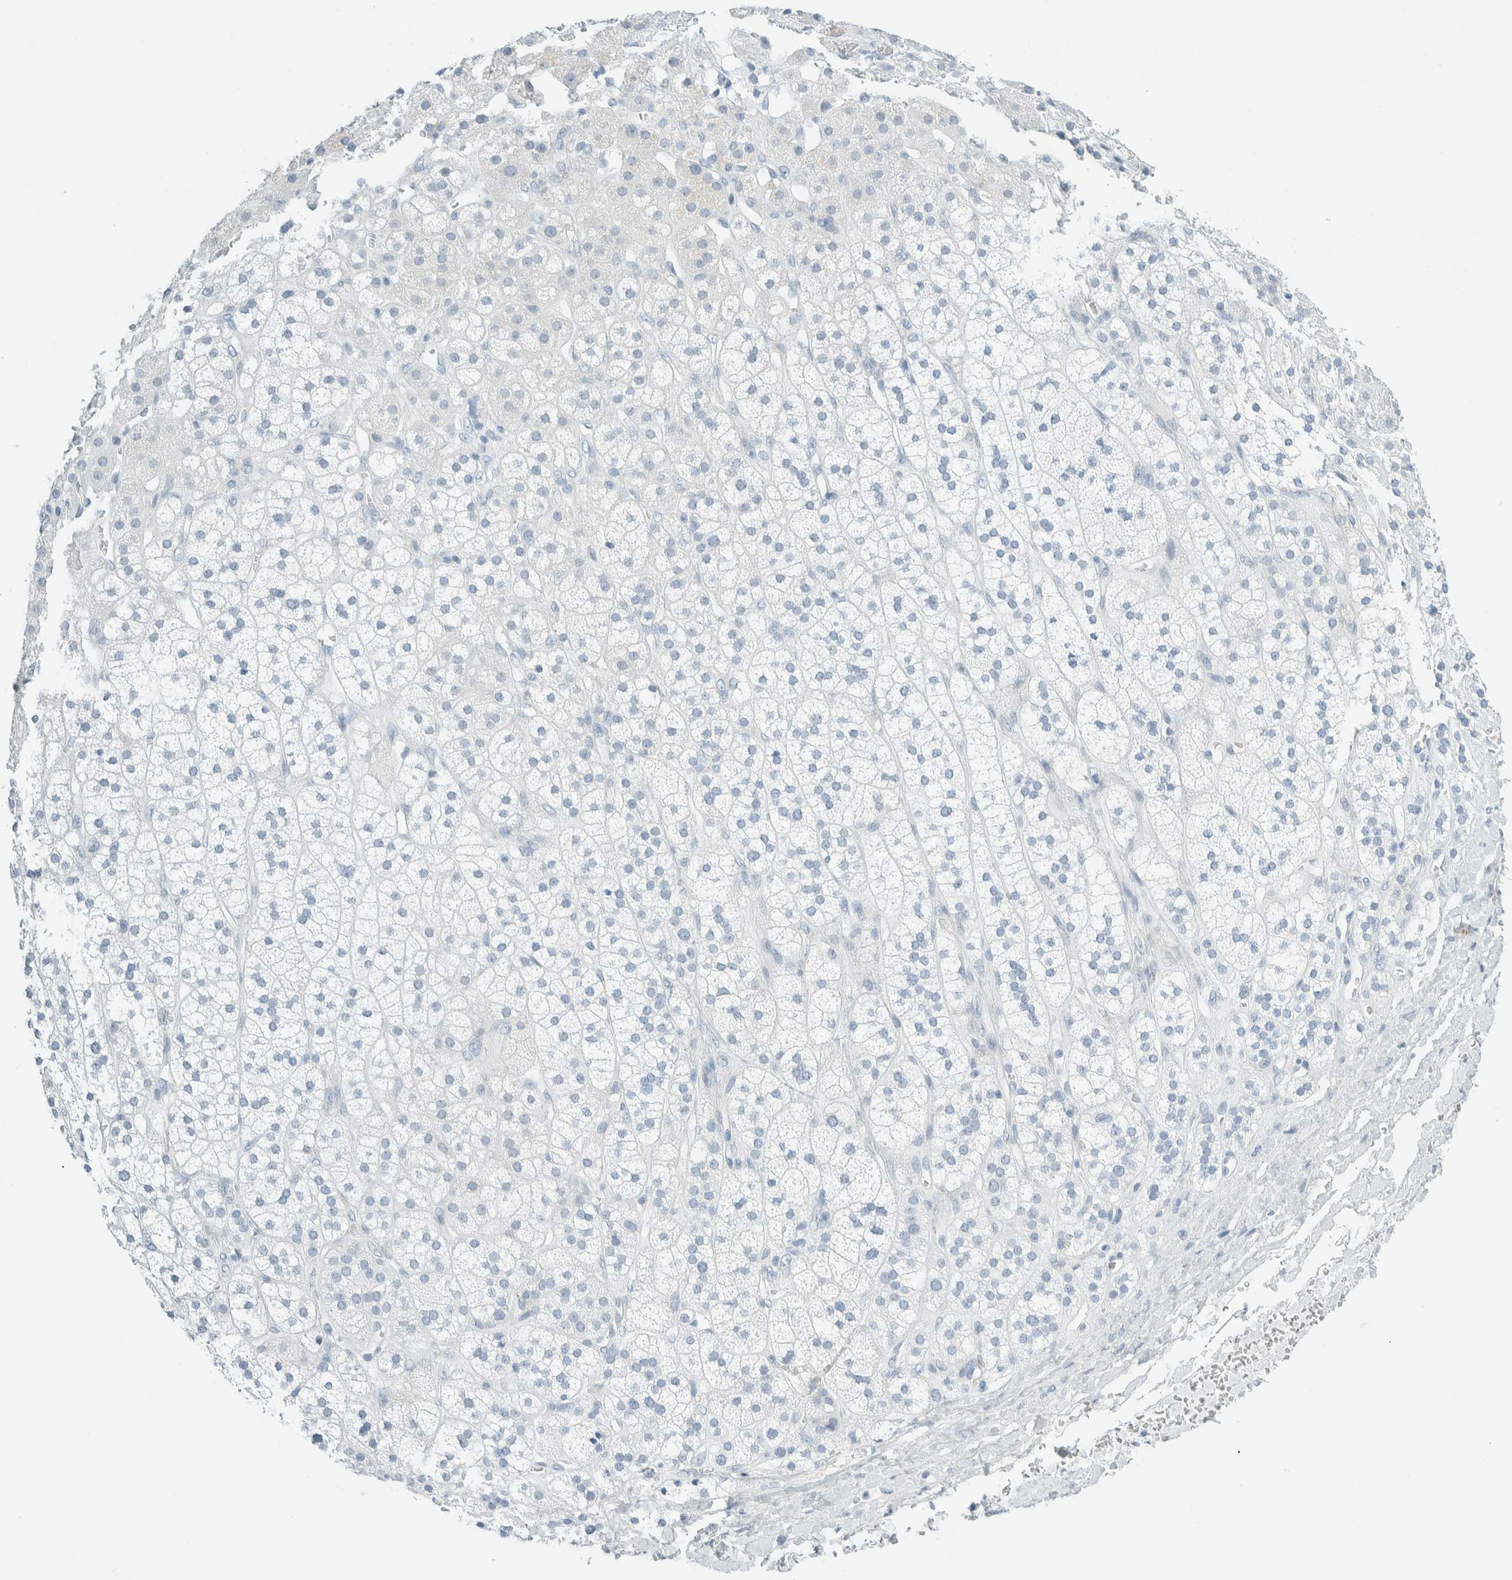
{"staining": {"intensity": "negative", "quantity": "none", "location": "none"}, "tissue": "adrenal gland", "cell_type": "Glandular cells", "image_type": "normal", "snomed": [{"axis": "morphology", "description": "Normal tissue, NOS"}, {"axis": "topography", "description": "Adrenal gland"}], "caption": "Glandular cells are negative for protein expression in unremarkable human adrenal gland. The staining was performed using DAB to visualize the protein expression in brown, while the nuclei were stained in blue with hematoxylin (Magnification: 20x).", "gene": "ARHGAP27", "patient": {"sex": "male", "age": 56}}